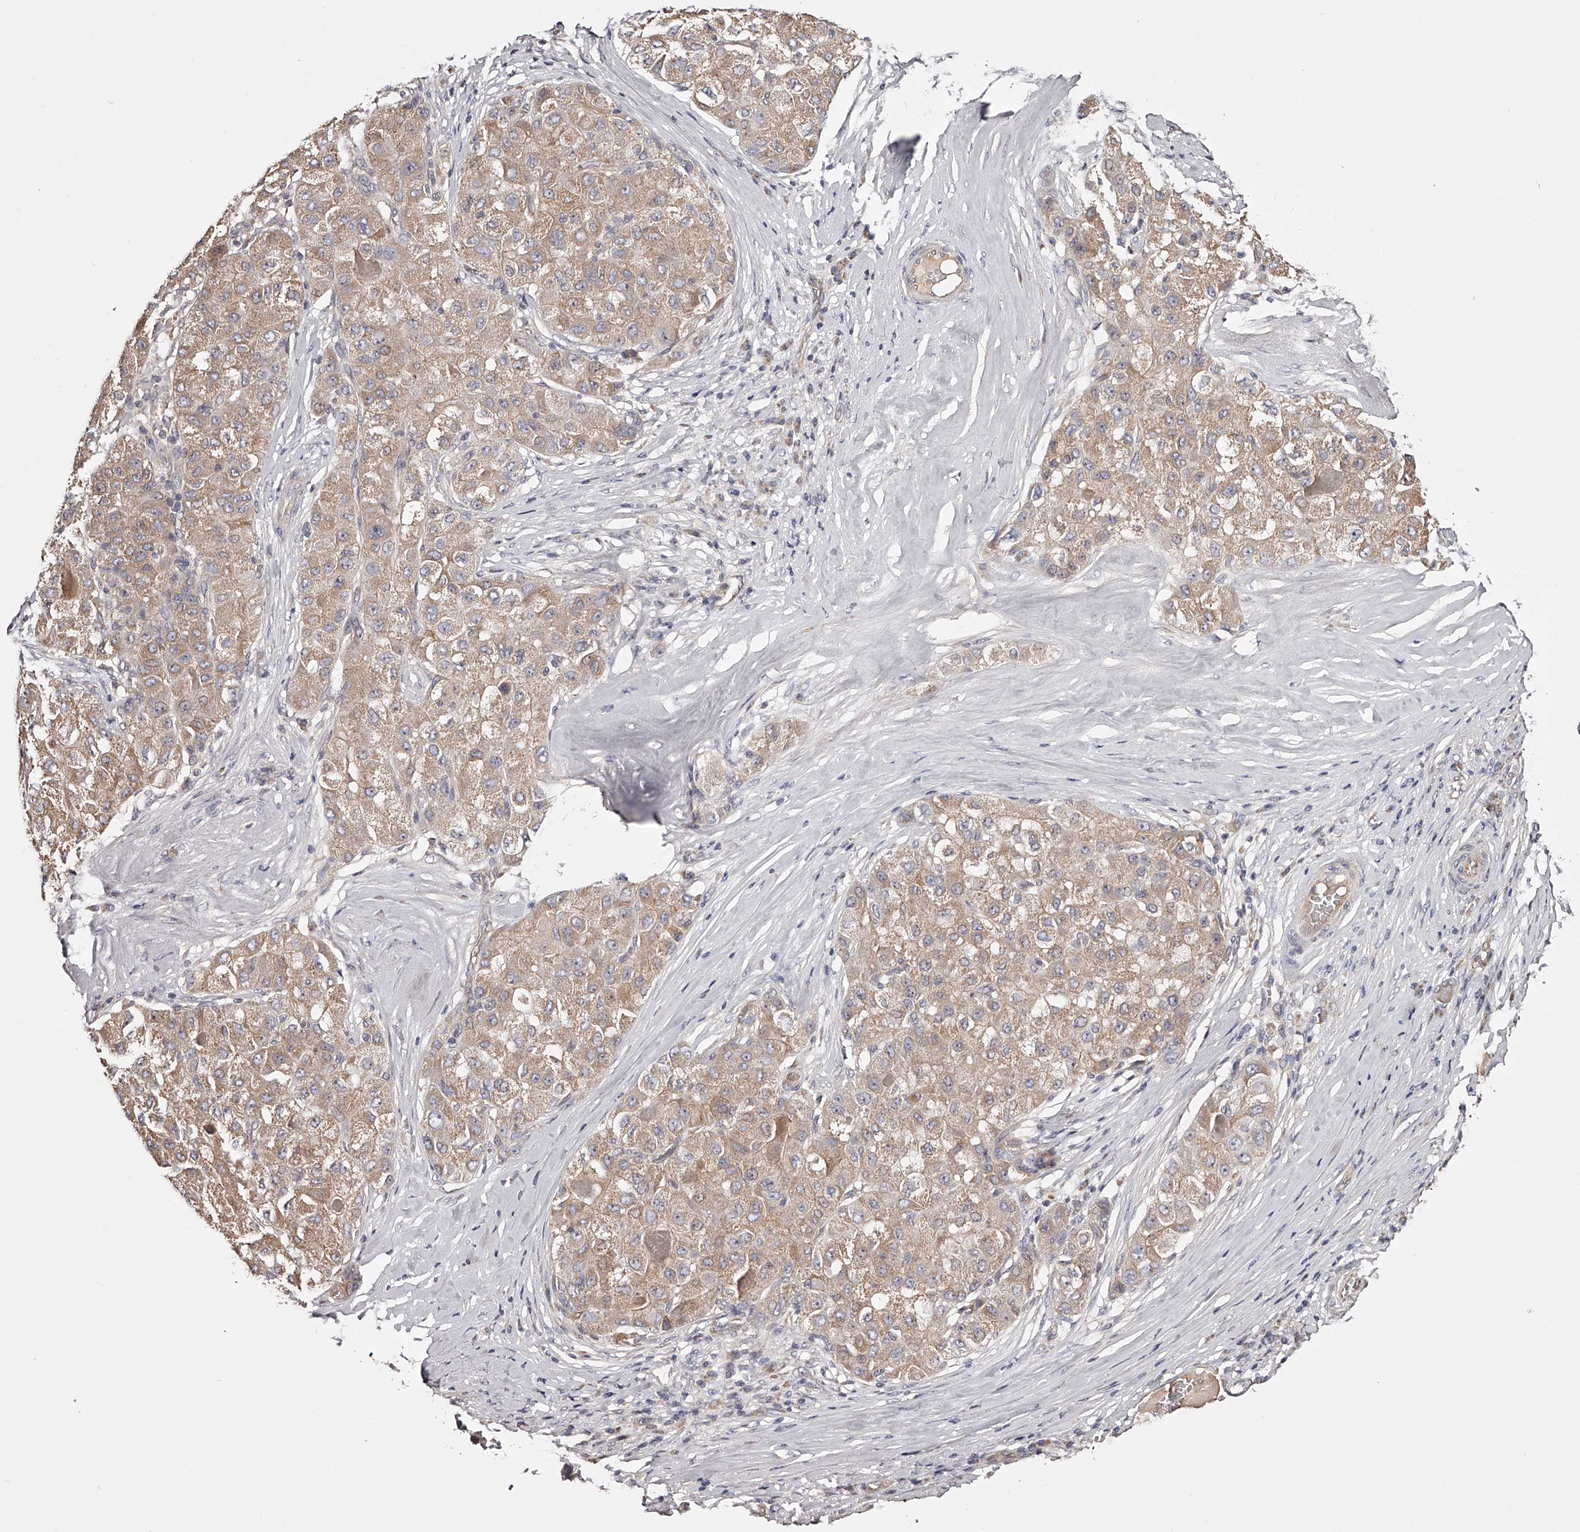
{"staining": {"intensity": "weak", "quantity": ">75%", "location": "cytoplasmic/membranous"}, "tissue": "liver cancer", "cell_type": "Tumor cells", "image_type": "cancer", "snomed": [{"axis": "morphology", "description": "Carcinoma, Hepatocellular, NOS"}, {"axis": "topography", "description": "Liver"}], "caption": "Hepatocellular carcinoma (liver) stained for a protein (brown) demonstrates weak cytoplasmic/membranous positive expression in approximately >75% of tumor cells.", "gene": "USP21", "patient": {"sex": "male", "age": 80}}